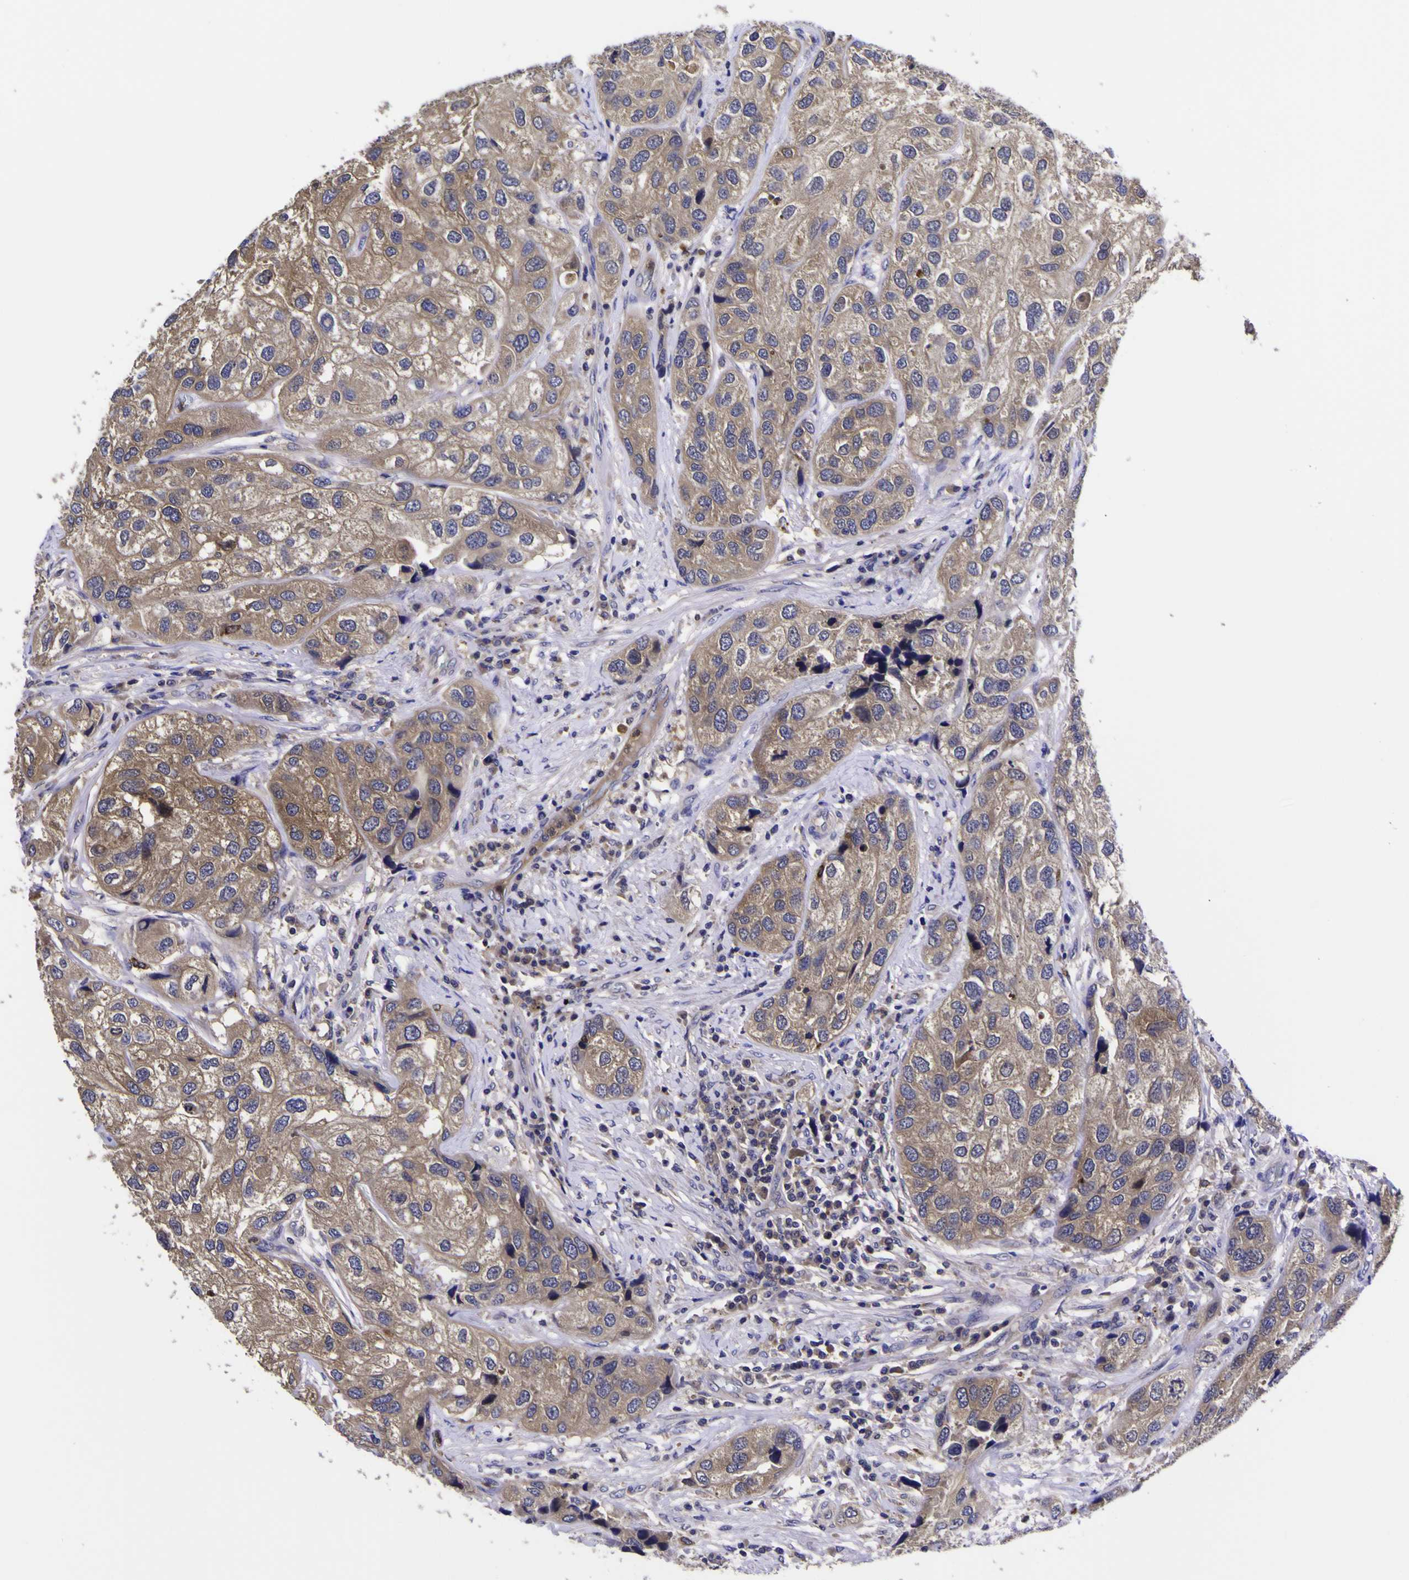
{"staining": {"intensity": "moderate", "quantity": ">75%", "location": "cytoplasmic/membranous"}, "tissue": "urothelial cancer", "cell_type": "Tumor cells", "image_type": "cancer", "snomed": [{"axis": "morphology", "description": "Urothelial carcinoma, High grade"}, {"axis": "topography", "description": "Urinary bladder"}], "caption": "Urothelial cancer was stained to show a protein in brown. There is medium levels of moderate cytoplasmic/membranous positivity in about >75% of tumor cells.", "gene": "MAPK14", "patient": {"sex": "female", "age": 64}}